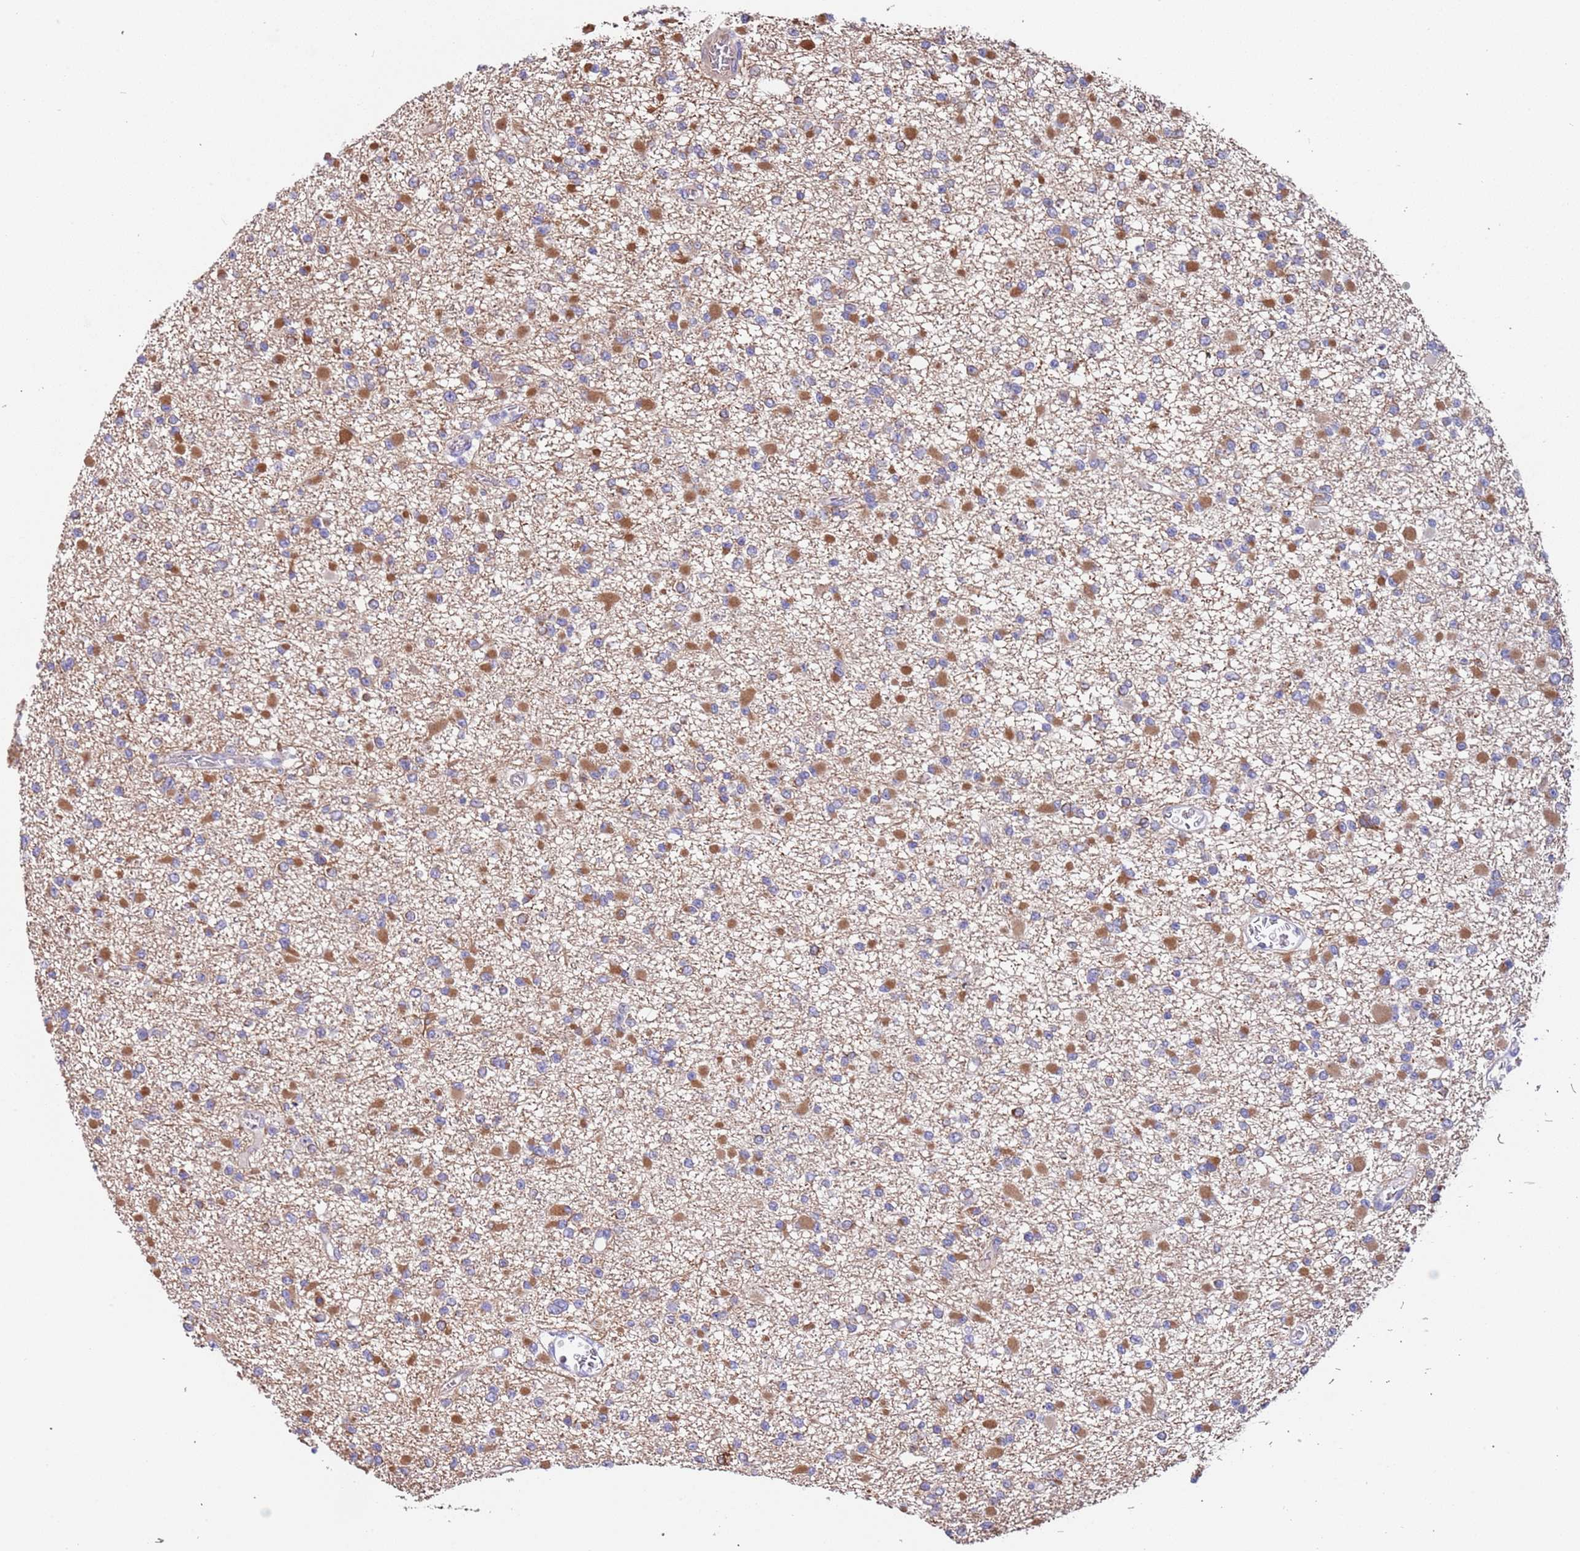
{"staining": {"intensity": "moderate", "quantity": ">75%", "location": "cytoplasmic/membranous"}, "tissue": "glioma", "cell_type": "Tumor cells", "image_type": "cancer", "snomed": [{"axis": "morphology", "description": "Glioma, malignant, Low grade"}, {"axis": "topography", "description": "Brain"}], "caption": "Protein staining of glioma tissue demonstrates moderate cytoplasmic/membranous expression in about >75% of tumor cells.", "gene": "LAMB4", "patient": {"sex": "female", "age": 22}}